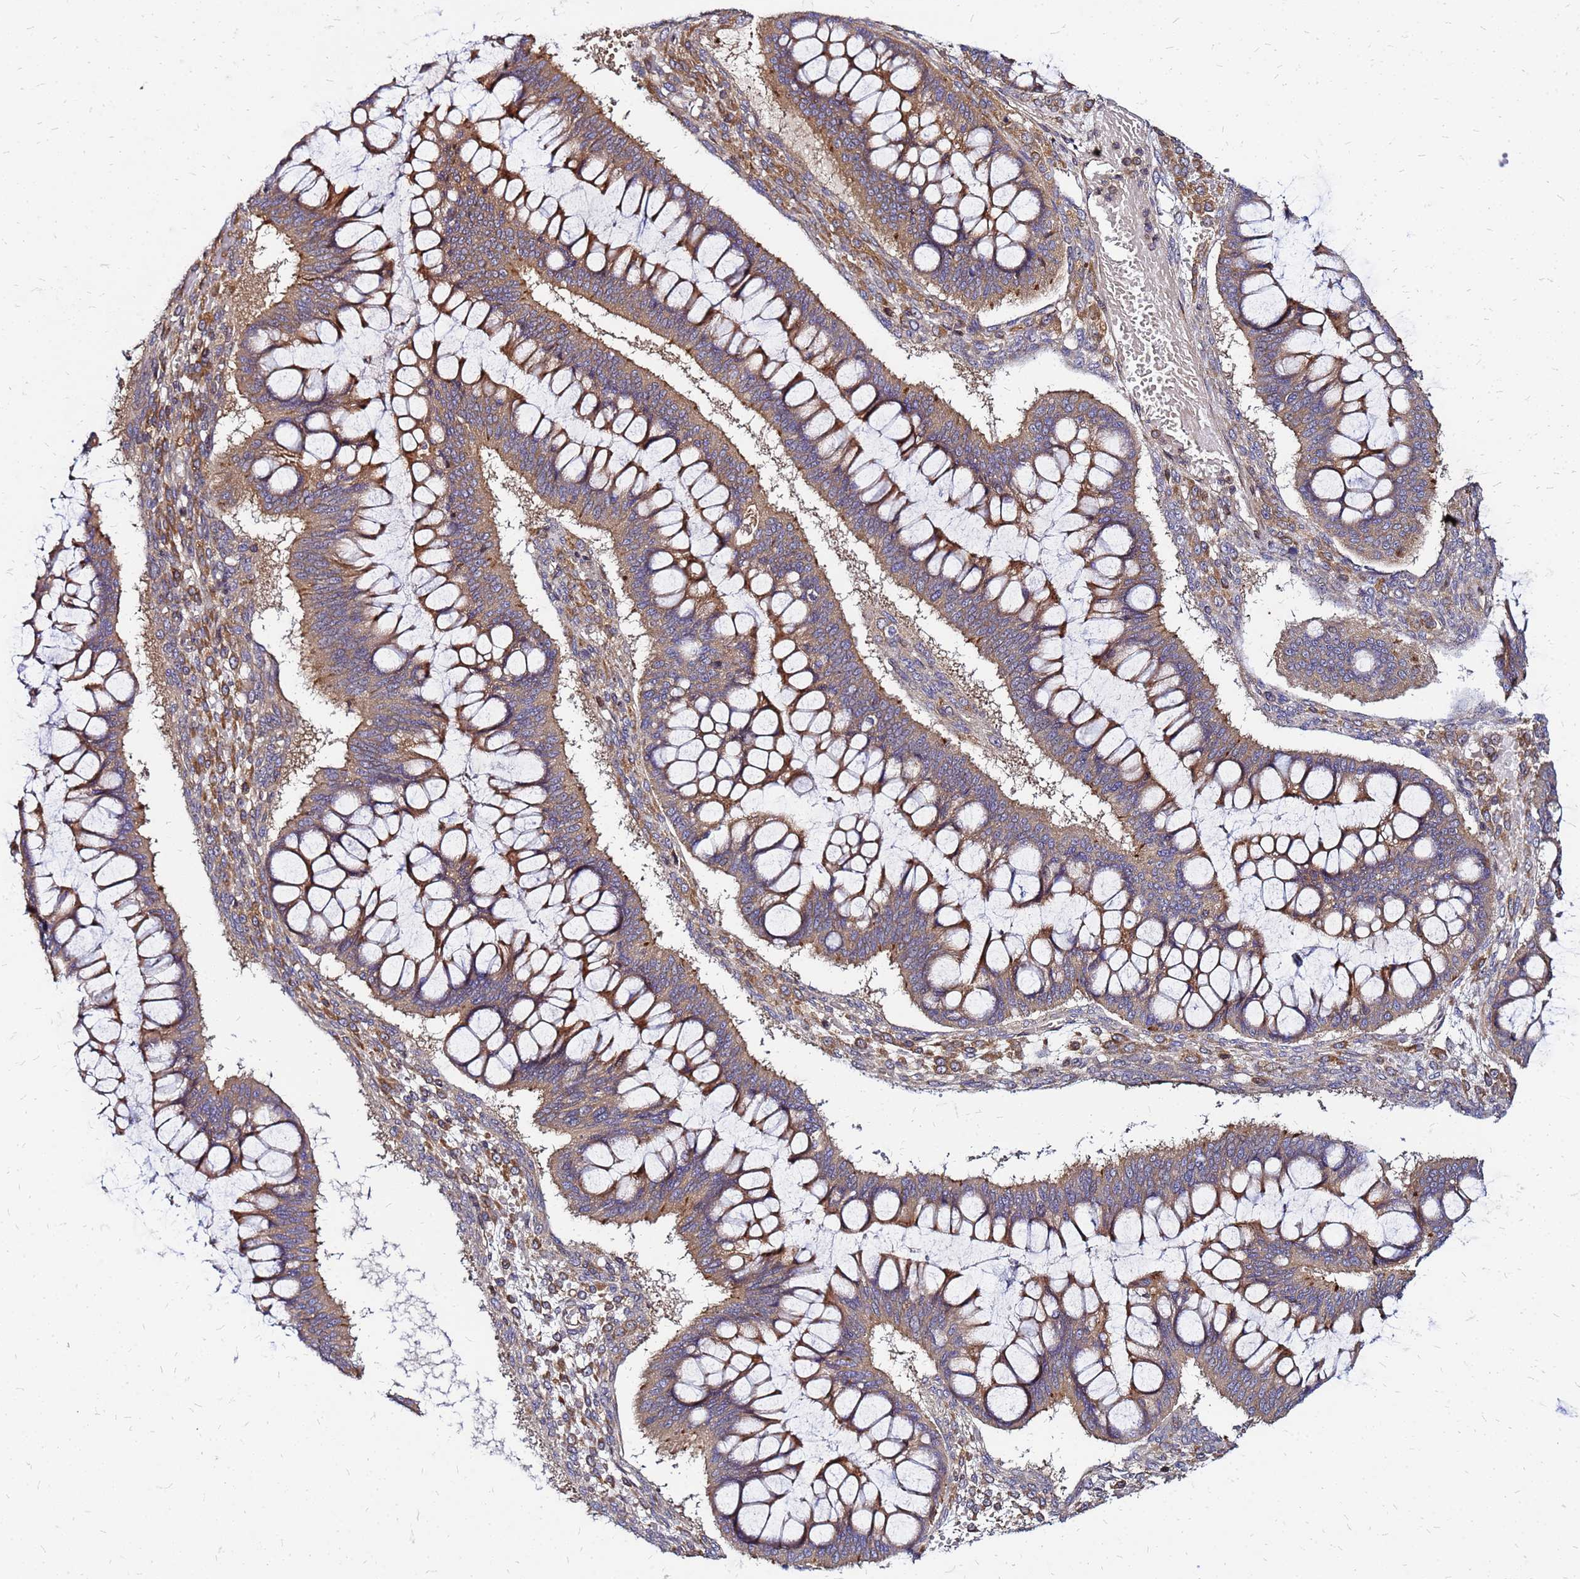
{"staining": {"intensity": "weak", "quantity": ">75%", "location": "cytoplasmic/membranous"}, "tissue": "ovarian cancer", "cell_type": "Tumor cells", "image_type": "cancer", "snomed": [{"axis": "morphology", "description": "Cystadenocarcinoma, mucinous, NOS"}, {"axis": "topography", "description": "Ovary"}], "caption": "Ovarian cancer stained with DAB IHC demonstrates low levels of weak cytoplasmic/membranous staining in approximately >75% of tumor cells.", "gene": "CYBC1", "patient": {"sex": "female", "age": 73}}